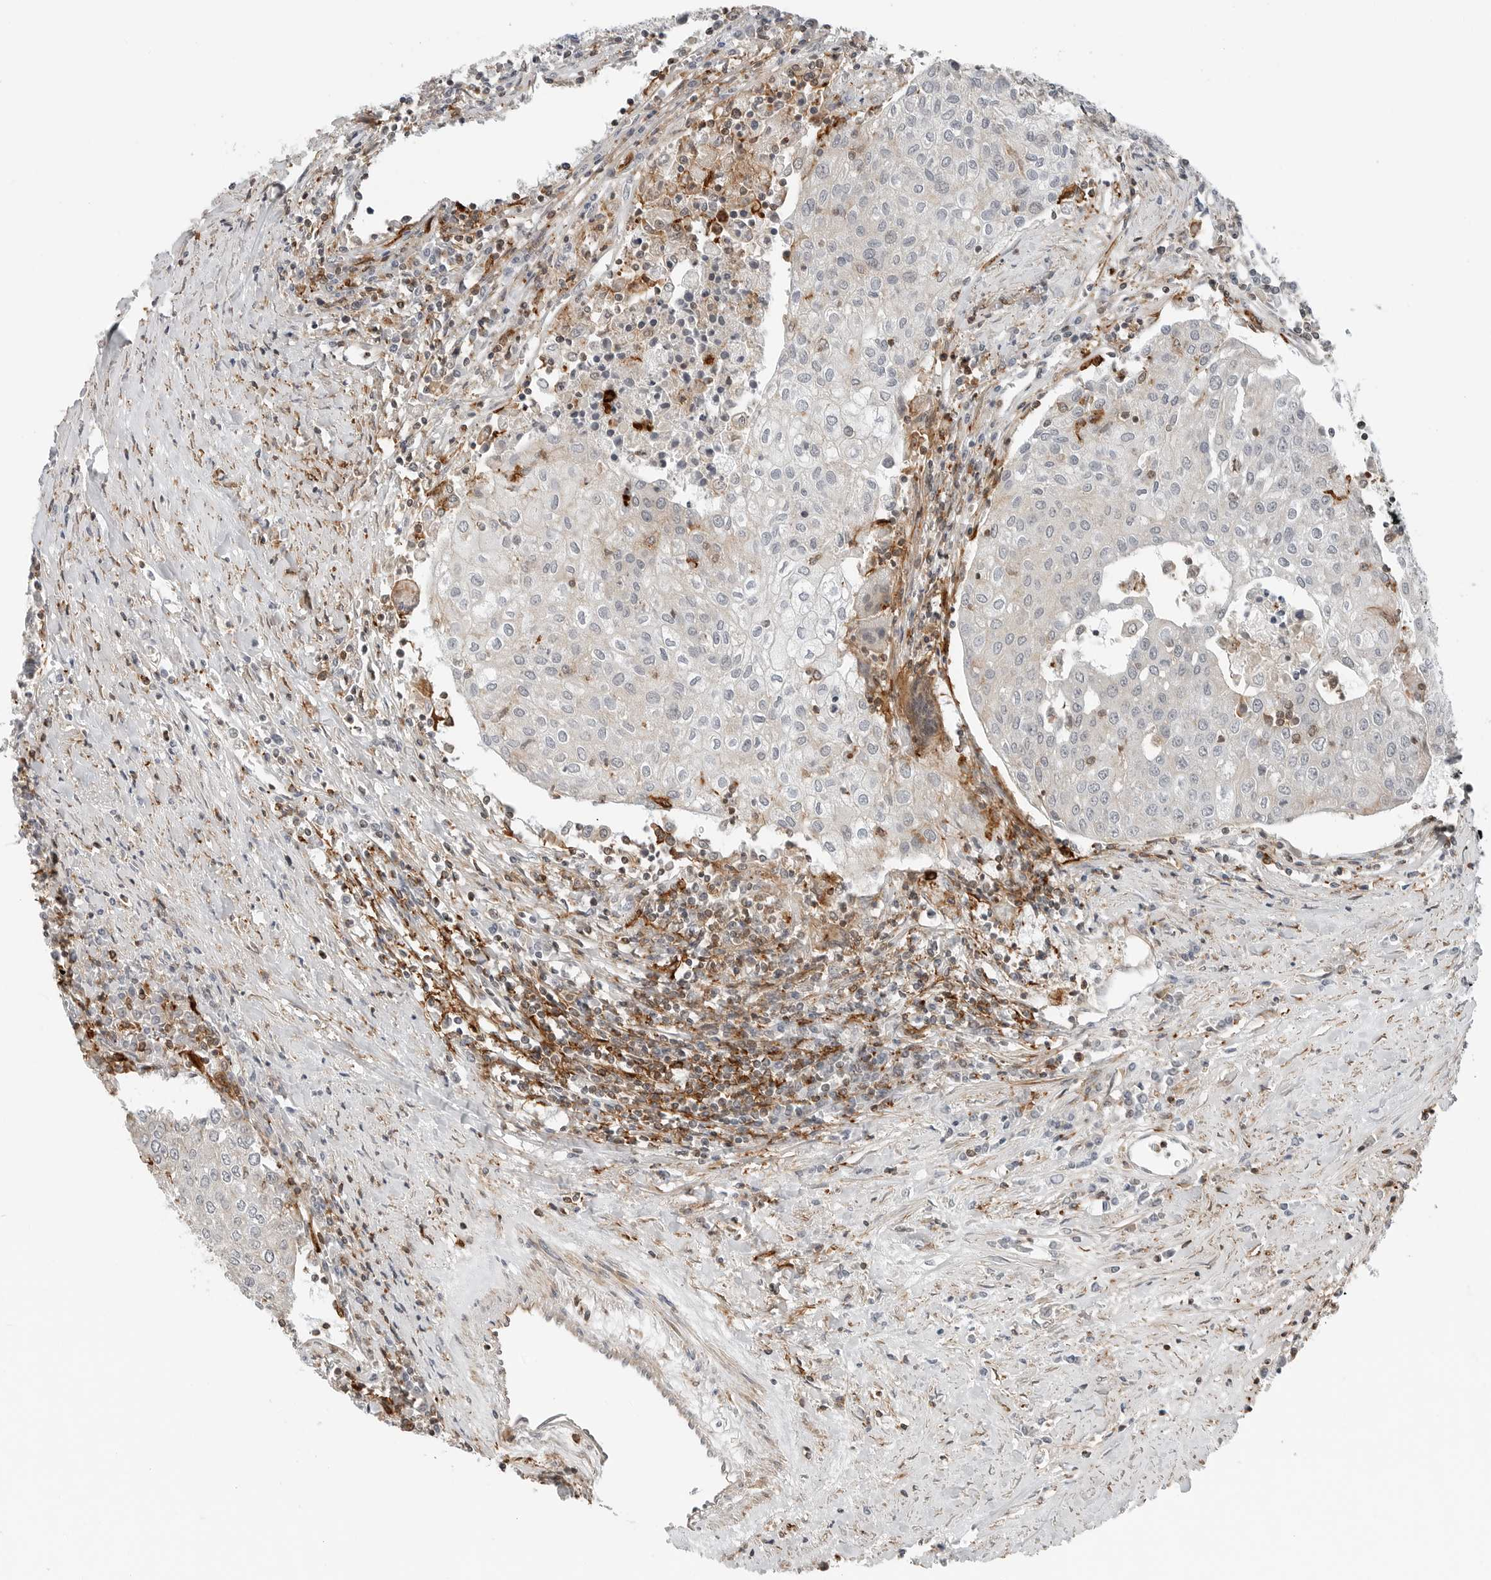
{"staining": {"intensity": "negative", "quantity": "none", "location": "none"}, "tissue": "urothelial cancer", "cell_type": "Tumor cells", "image_type": "cancer", "snomed": [{"axis": "morphology", "description": "Urothelial carcinoma, High grade"}, {"axis": "topography", "description": "Urinary bladder"}], "caption": "DAB immunohistochemical staining of high-grade urothelial carcinoma shows no significant staining in tumor cells. (Stains: DAB immunohistochemistry with hematoxylin counter stain, Microscopy: brightfield microscopy at high magnification).", "gene": "LEFTY2", "patient": {"sex": "female", "age": 85}}